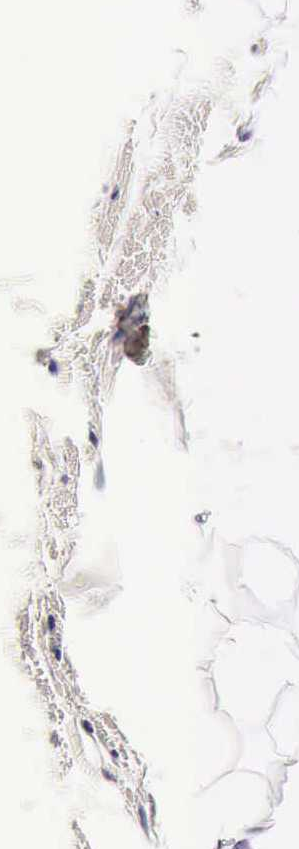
{"staining": {"intensity": "negative", "quantity": "none", "location": "none"}, "tissue": "adipose tissue", "cell_type": "Adipocytes", "image_type": "normal", "snomed": [{"axis": "morphology", "description": "Normal tissue, NOS"}, {"axis": "topography", "description": "Breast"}], "caption": "Immunohistochemical staining of normal adipose tissue demonstrates no significant positivity in adipocytes.", "gene": "IAPP", "patient": {"sex": "female", "age": 45}}